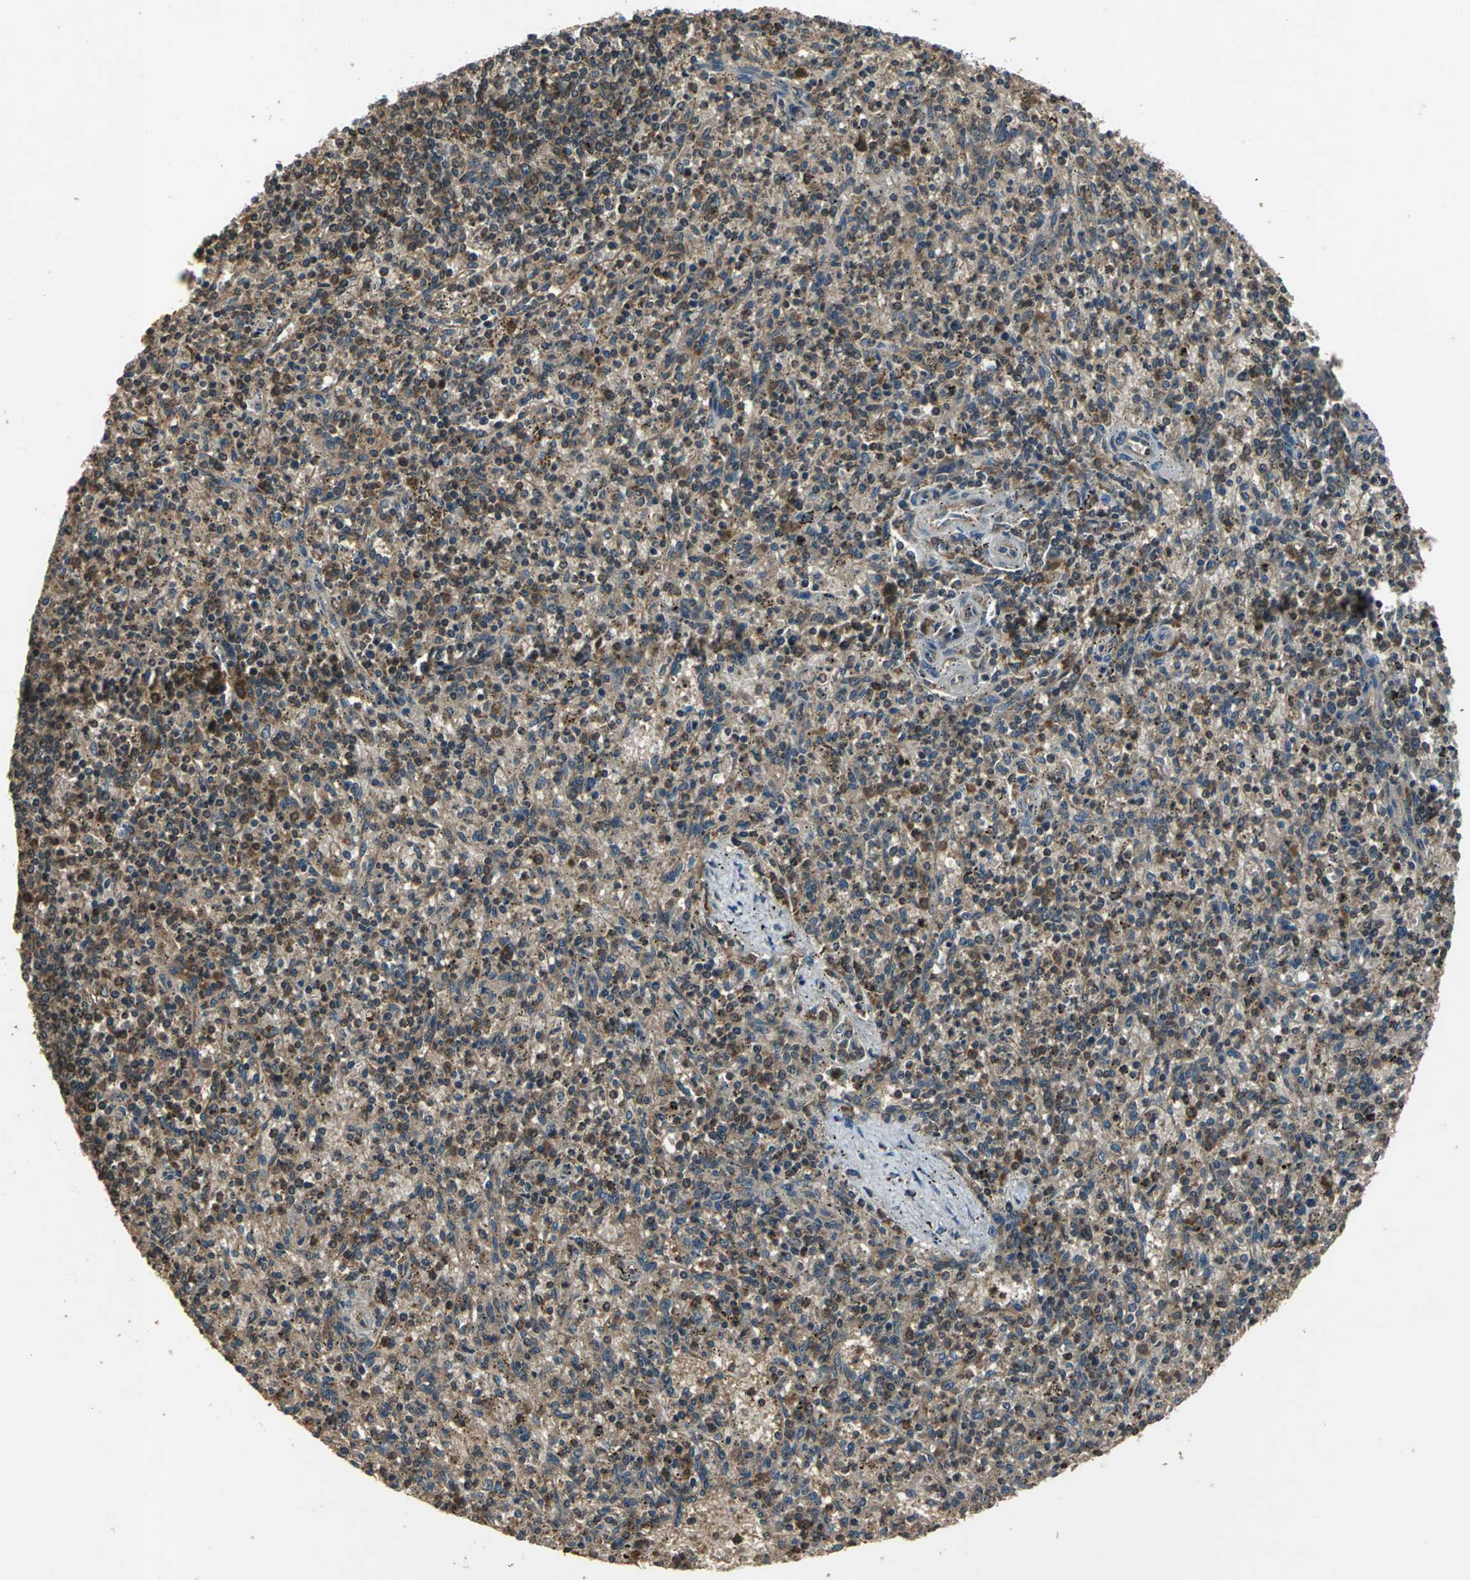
{"staining": {"intensity": "strong", "quantity": ">75%", "location": "cytoplasmic/membranous"}, "tissue": "spleen", "cell_type": "Cells in red pulp", "image_type": "normal", "snomed": [{"axis": "morphology", "description": "Normal tissue, NOS"}, {"axis": "topography", "description": "Spleen"}], "caption": "Immunohistochemical staining of normal human spleen displays high levels of strong cytoplasmic/membranous expression in approximately >75% of cells in red pulp.", "gene": "ZNF608", "patient": {"sex": "male", "age": 72}}